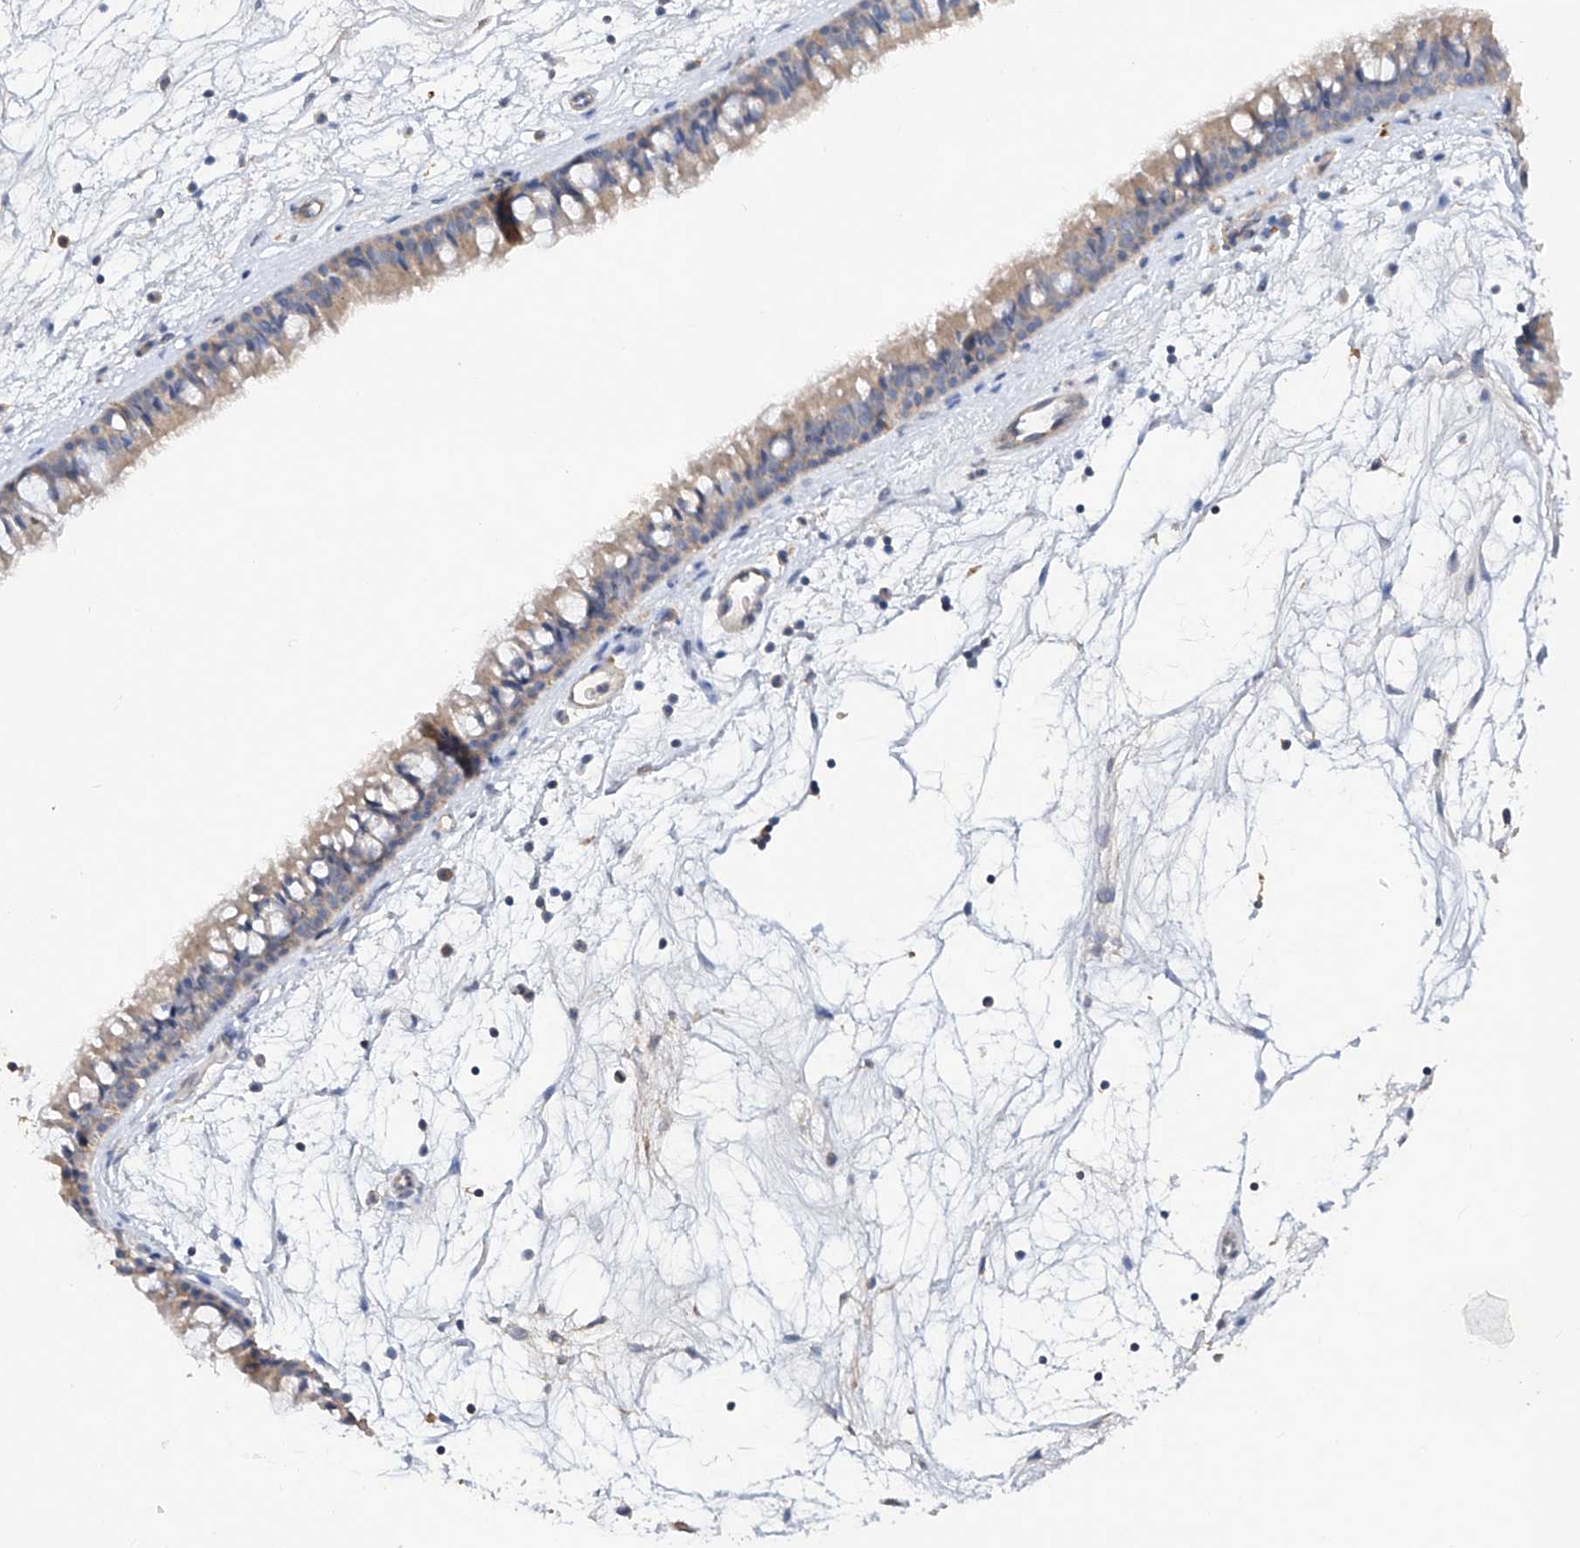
{"staining": {"intensity": "weak", "quantity": "25%-75%", "location": "cytoplasmic/membranous"}, "tissue": "nasopharynx", "cell_type": "Respiratory epithelial cells", "image_type": "normal", "snomed": [{"axis": "morphology", "description": "Normal tissue, NOS"}, {"axis": "topography", "description": "Nasopharynx"}], "caption": "Weak cytoplasmic/membranous expression for a protein is appreciated in approximately 25%-75% of respiratory epithelial cells of normal nasopharynx using immunohistochemistry.", "gene": "AMD1", "patient": {"sex": "male", "age": 64}}